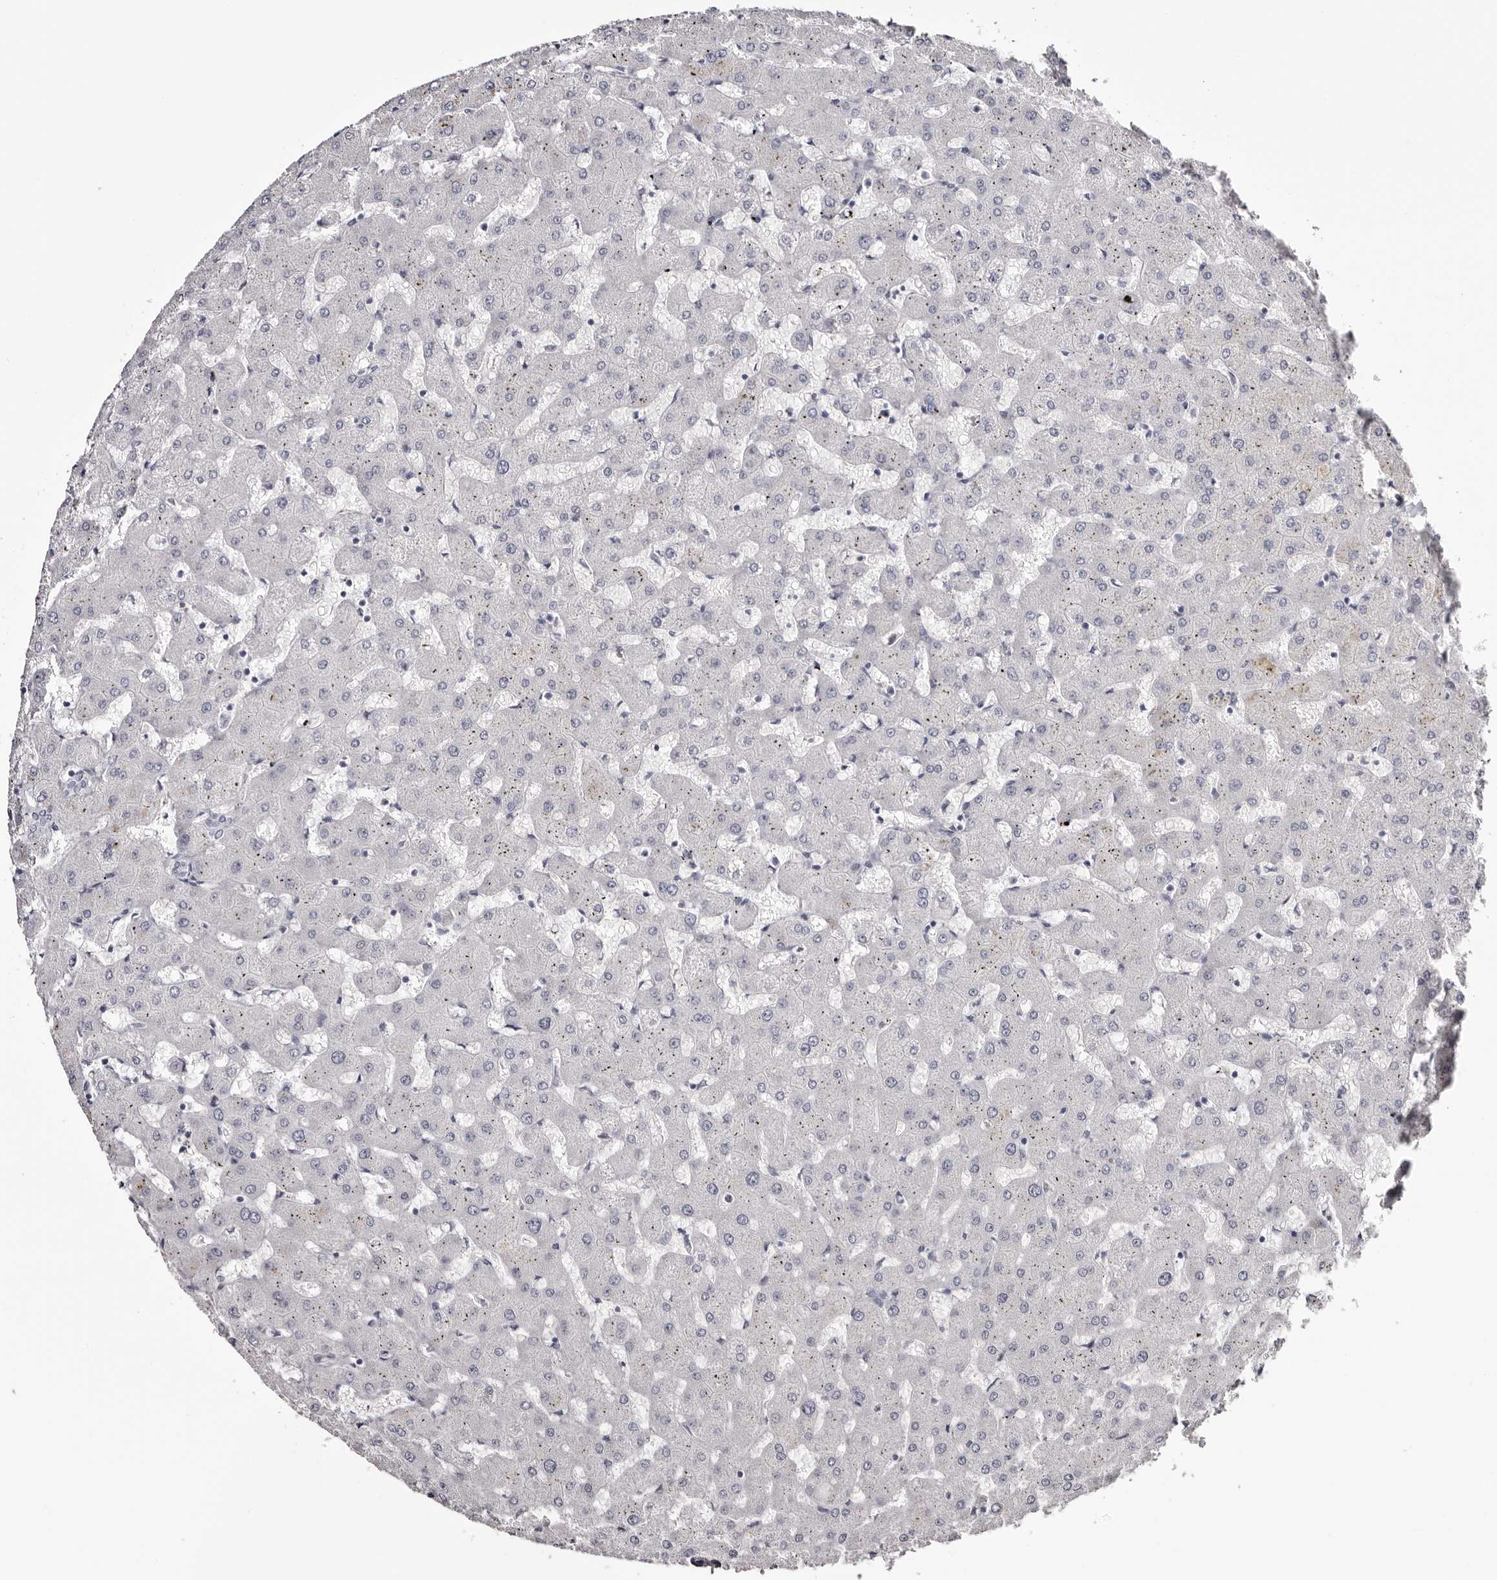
{"staining": {"intensity": "negative", "quantity": "none", "location": "none"}, "tissue": "liver", "cell_type": "Cholangiocytes", "image_type": "normal", "snomed": [{"axis": "morphology", "description": "Normal tissue, NOS"}, {"axis": "topography", "description": "Liver"}], "caption": "IHC of benign liver displays no staining in cholangiocytes.", "gene": "CA6", "patient": {"sex": "female", "age": 63}}